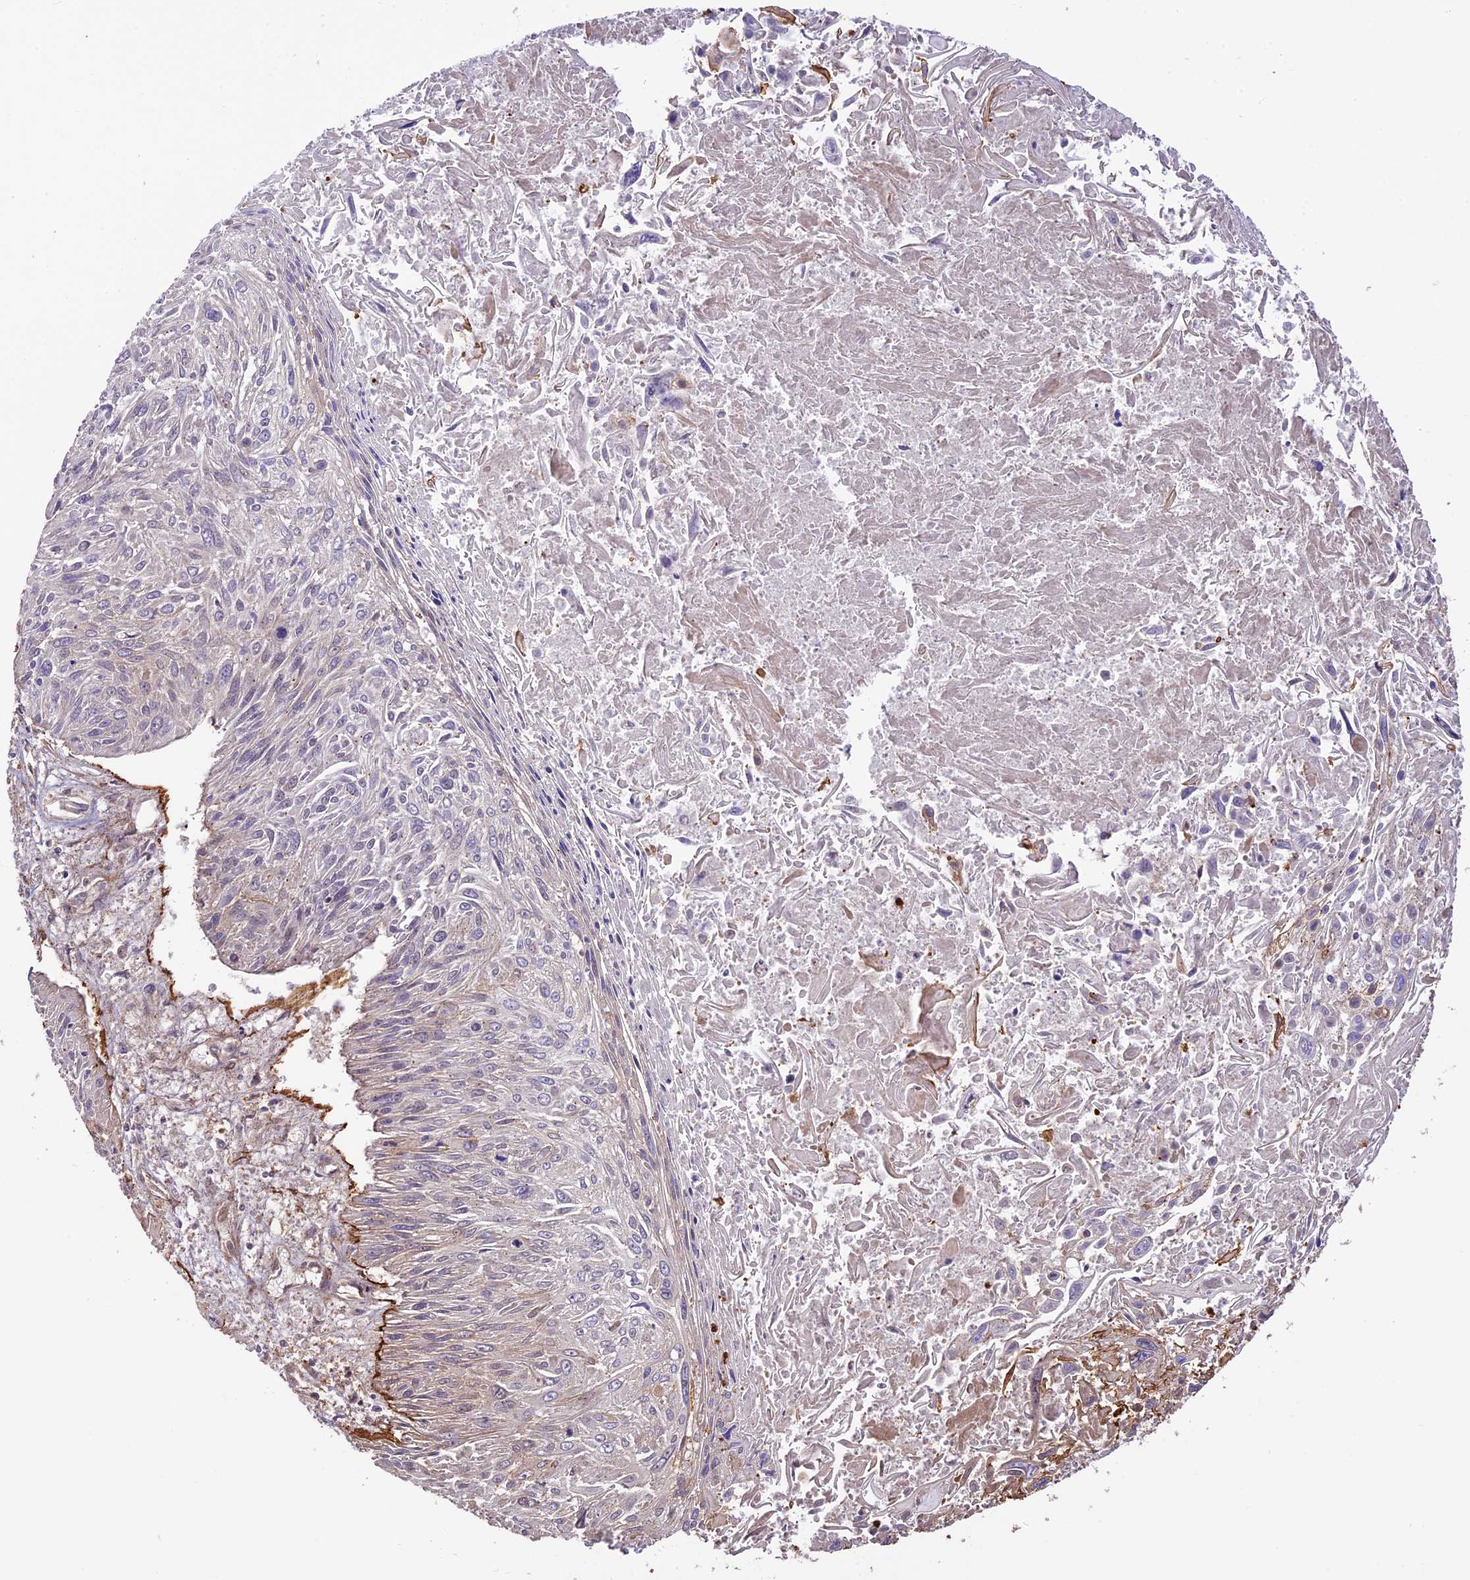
{"staining": {"intensity": "moderate", "quantity": "<25%", "location": "cytoplasmic/membranous"}, "tissue": "cervical cancer", "cell_type": "Tumor cells", "image_type": "cancer", "snomed": [{"axis": "morphology", "description": "Squamous cell carcinoma, NOS"}, {"axis": "topography", "description": "Cervix"}], "caption": "Moderate cytoplasmic/membranous expression for a protein is present in about <25% of tumor cells of squamous cell carcinoma (cervical) using immunohistochemistry (IHC).", "gene": "BCAS4", "patient": {"sex": "female", "age": 51}}